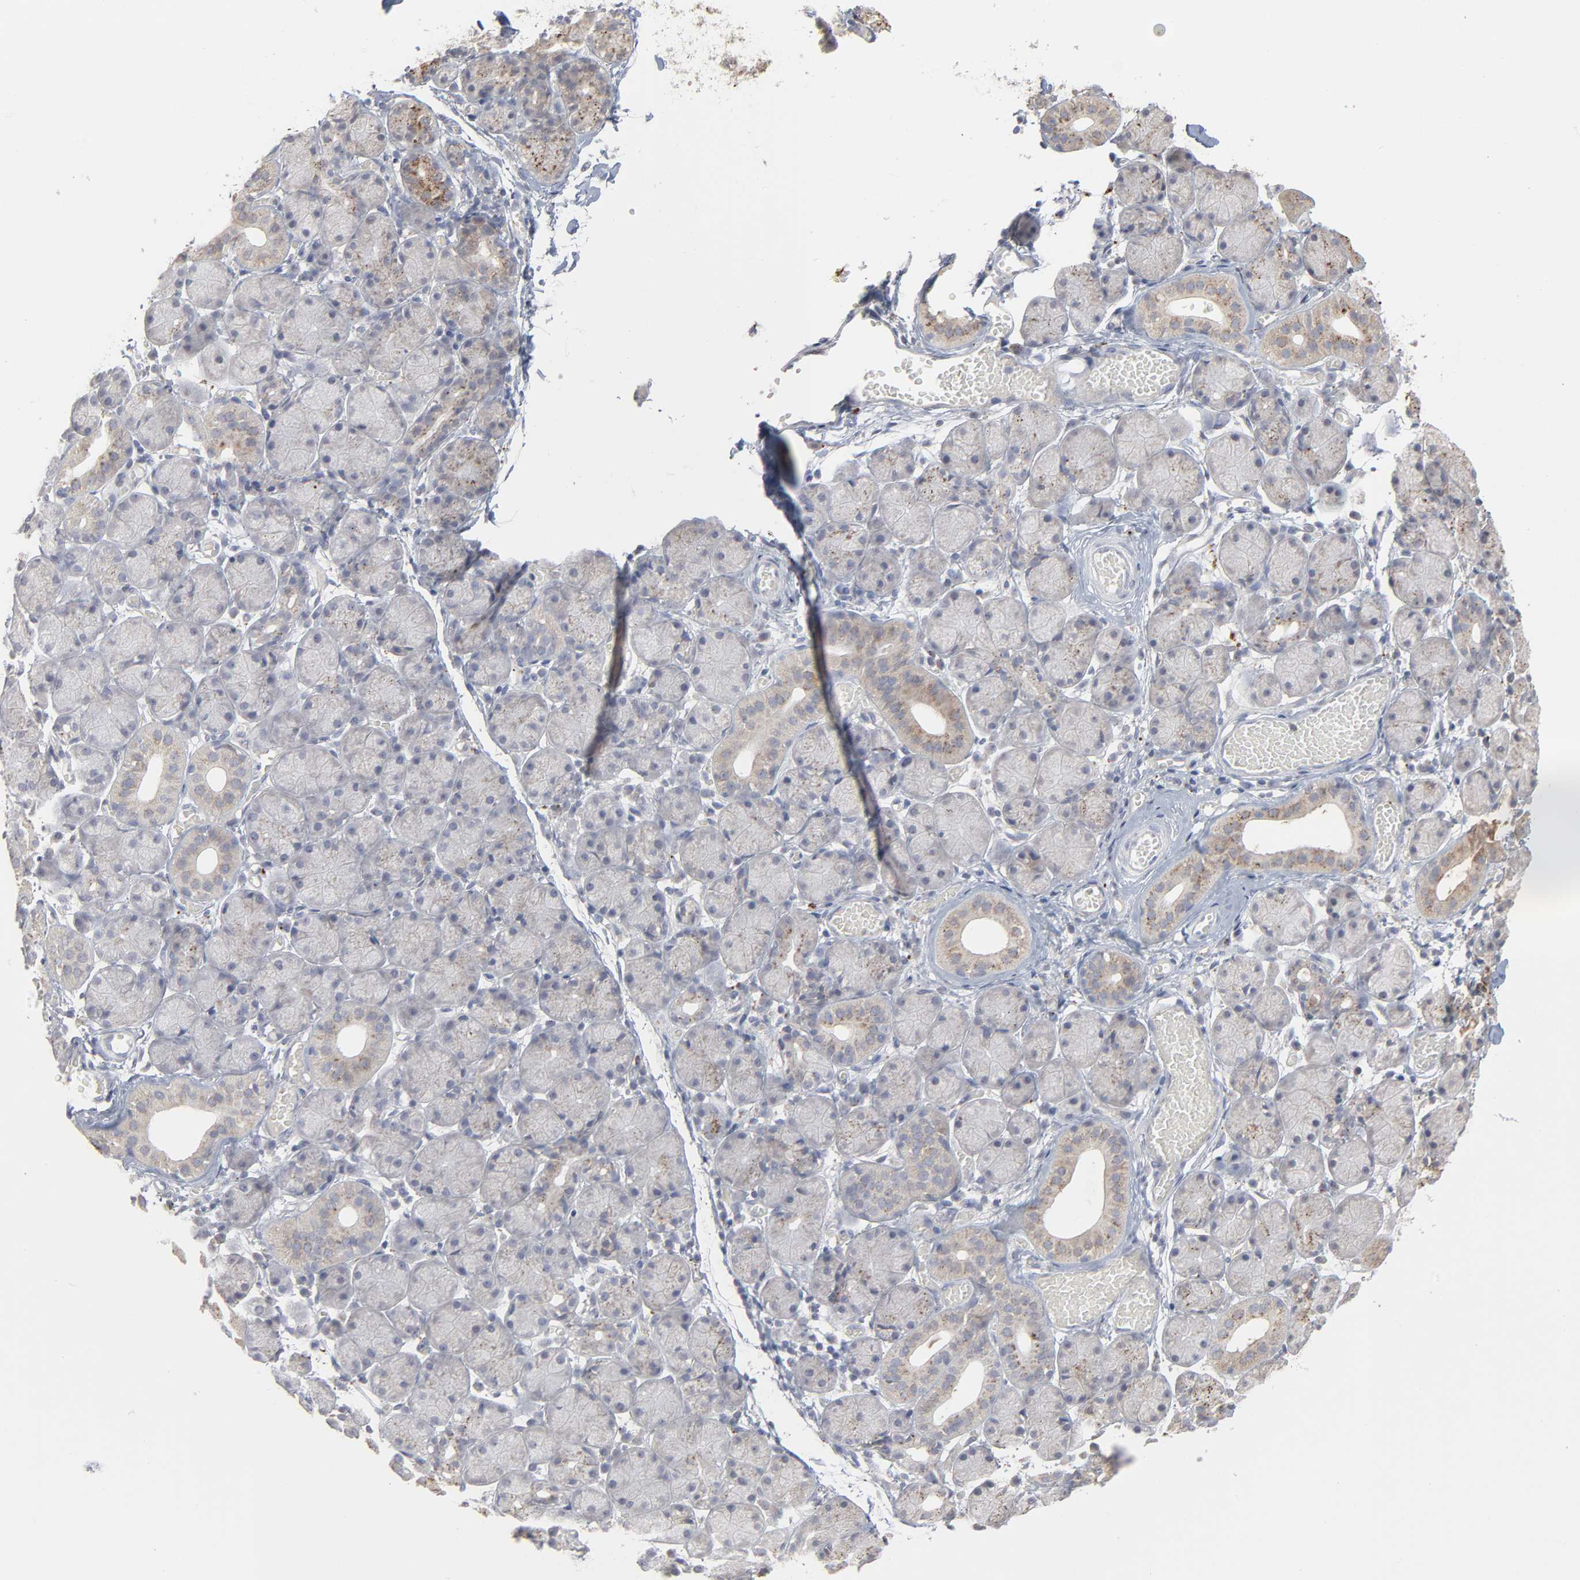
{"staining": {"intensity": "moderate", "quantity": "<25%", "location": "cytoplasmic/membranous"}, "tissue": "salivary gland", "cell_type": "Glandular cells", "image_type": "normal", "snomed": [{"axis": "morphology", "description": "Normal tissue, NOS"}, {"axis": "topography", "description": "Salivary gland"}], "caption": "Immunohistochemical staining of unremarkable salivary gland reveals low levels of moderate cytoplasmic/membranous expression in about <25% of glandular cells.", "gene": "POMT2", "patient": {"sex": "female", "age": 24}}